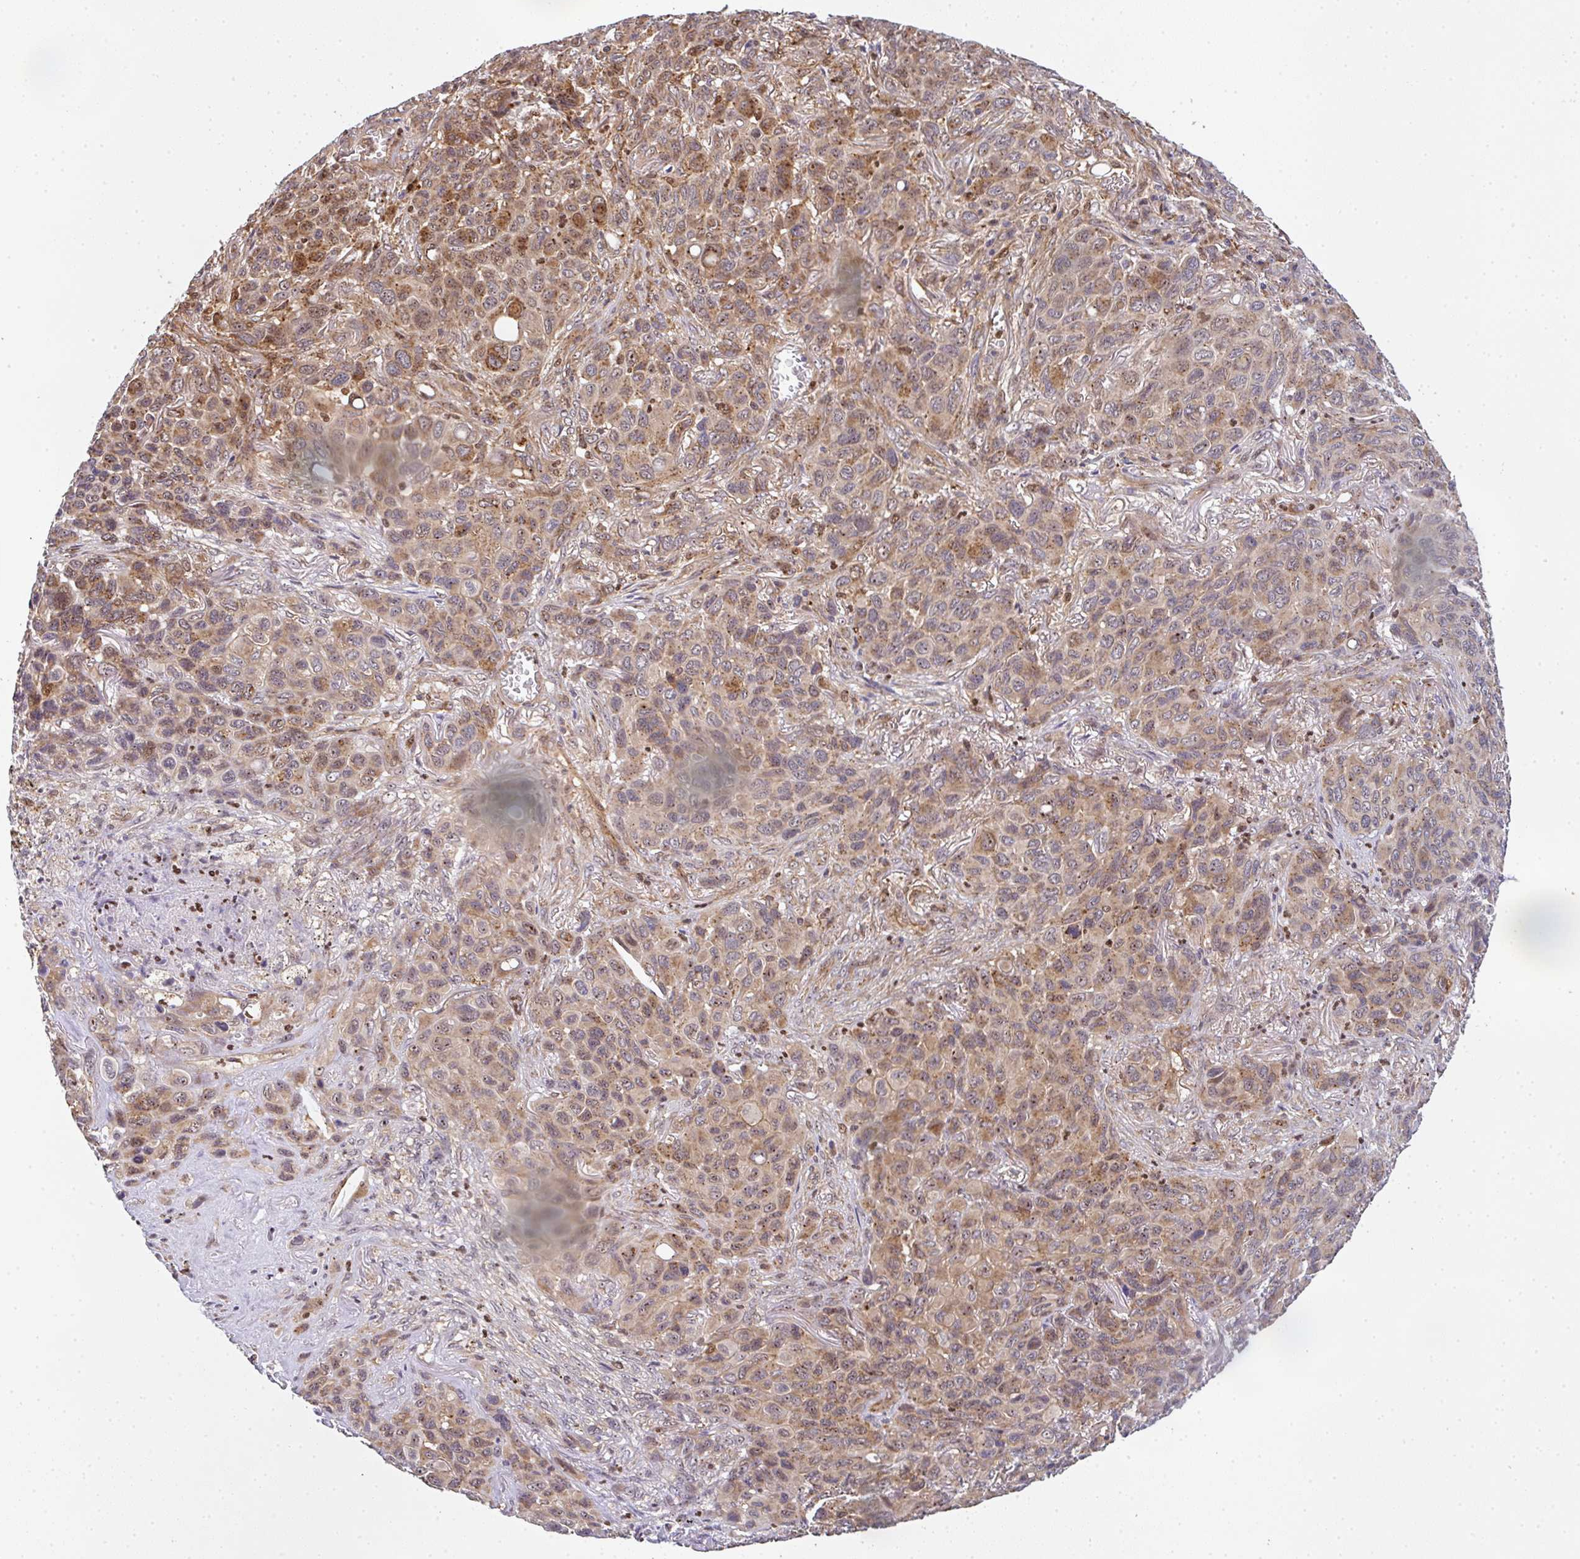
{"staining": {"intensity": "moderate", "quantity": ">75%", "location": "cytoplasmic/membranous,nuclear"}, "tissue": "melanoma", "cell_type": "Tumor cells", "image_type": "cancer", "snomed": [{"axis": "morphology", "description": "Malignant melanoma, Metastatic site"}, {"axis": "topography", "description": "Lung"}], "caption": "Melanoma stained with a protein marker reveals moderate staining in tumor cells.", "gene": "SIMC1", "patient": {"sex": "male", "age": 48}}